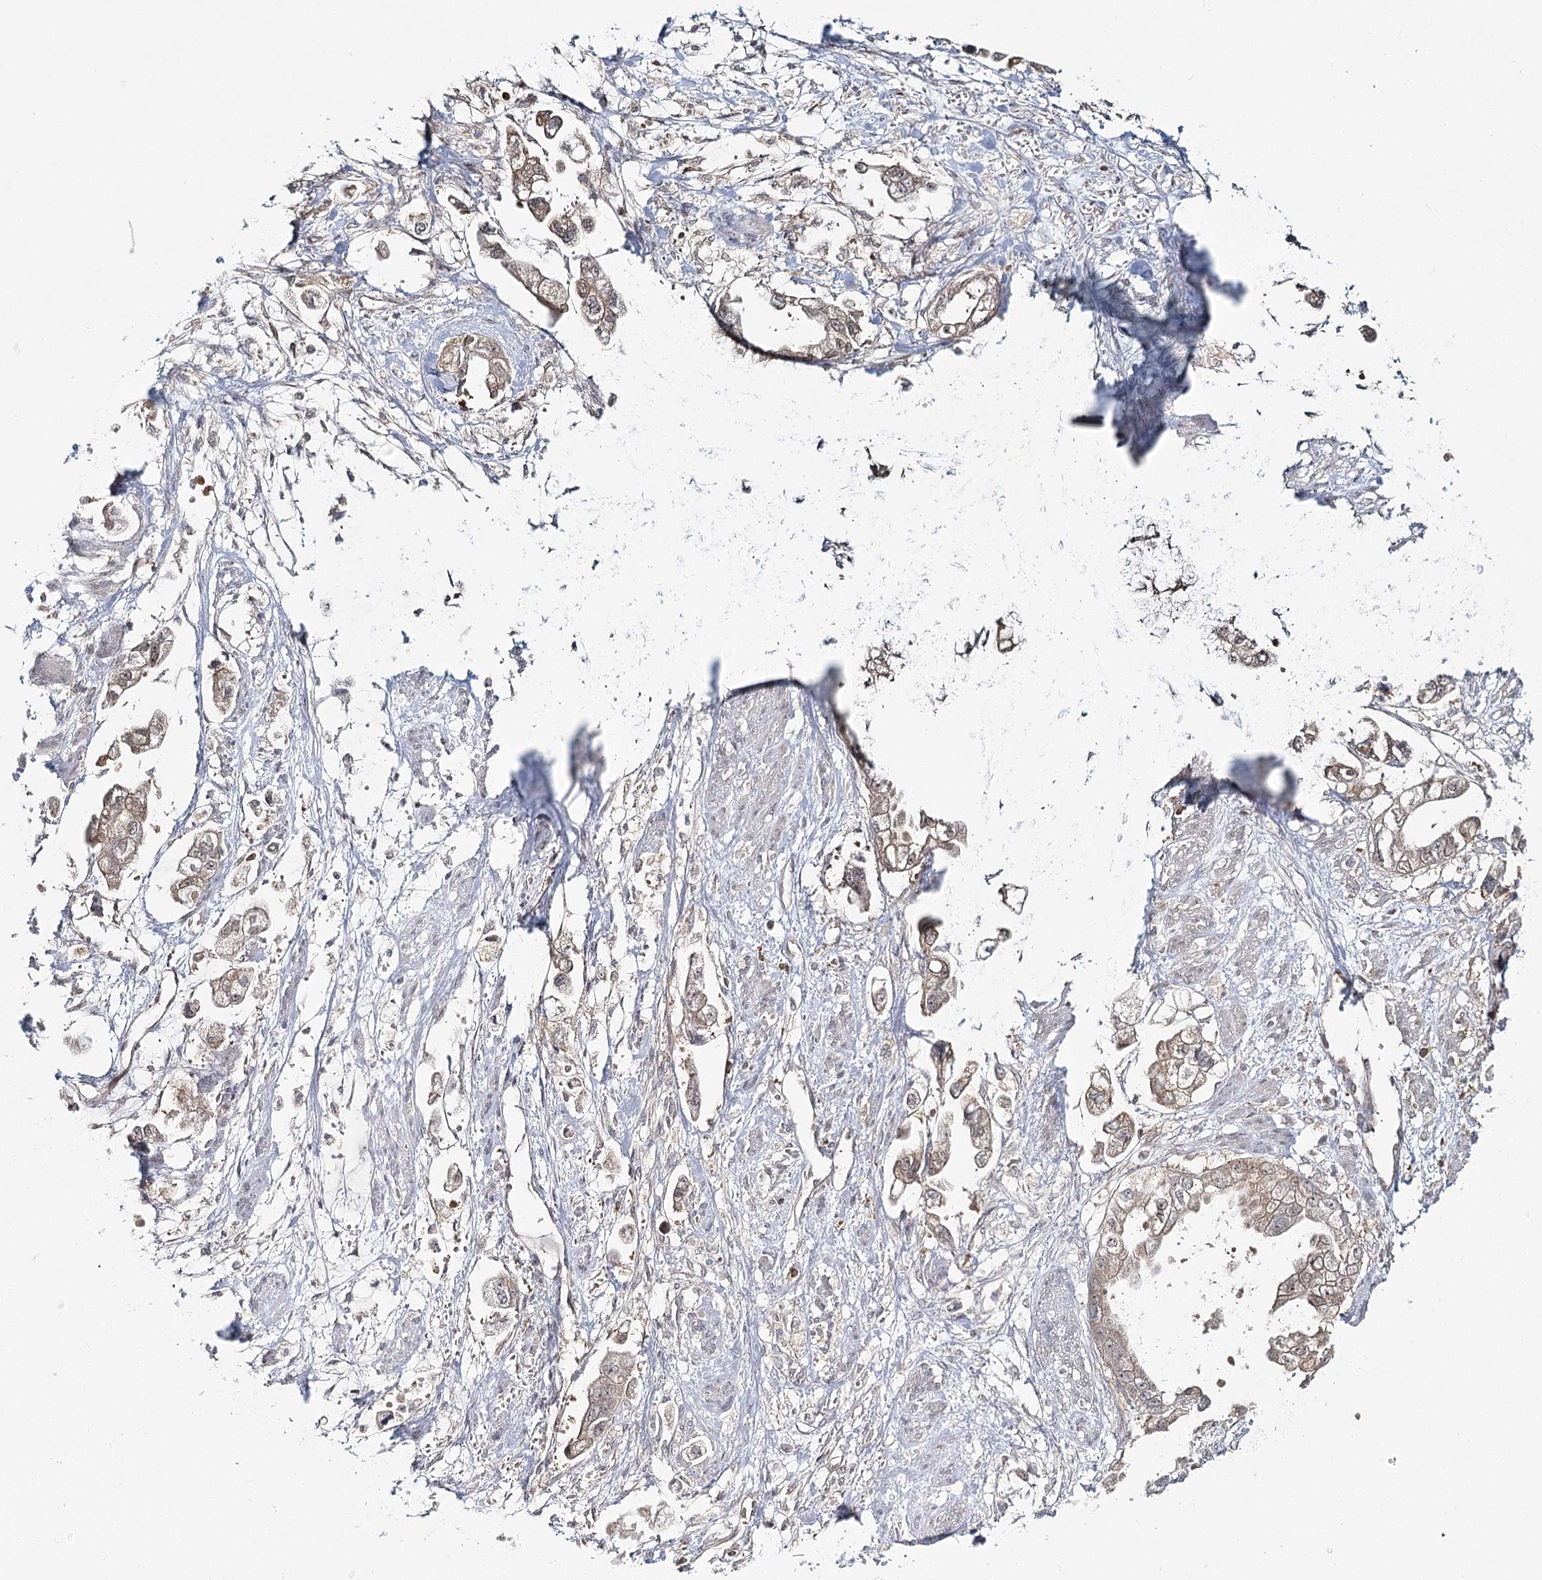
{"staining": {"intensity": "weak", "quantity": "<25%", "location": "cytoplasmic/membranous"}, "tissue": "stomach cancer", "cell_type": "Tumor cells", "image_type": "cancer", "snomed": [{"axis": "morphology", "description": "Adenocarcinoma, NOS"}, {"axis": "topography", "description": "Stomach"}], "caption": "Immunohistochemistry (IHC) micrograph of stomach cancer stained for a protein (brown), which demonstrates no expression in tumor cells. (DAB IHC, high magnification).", "gene": "FAM120B", "patient": {"sex": "male", "age": 62}}